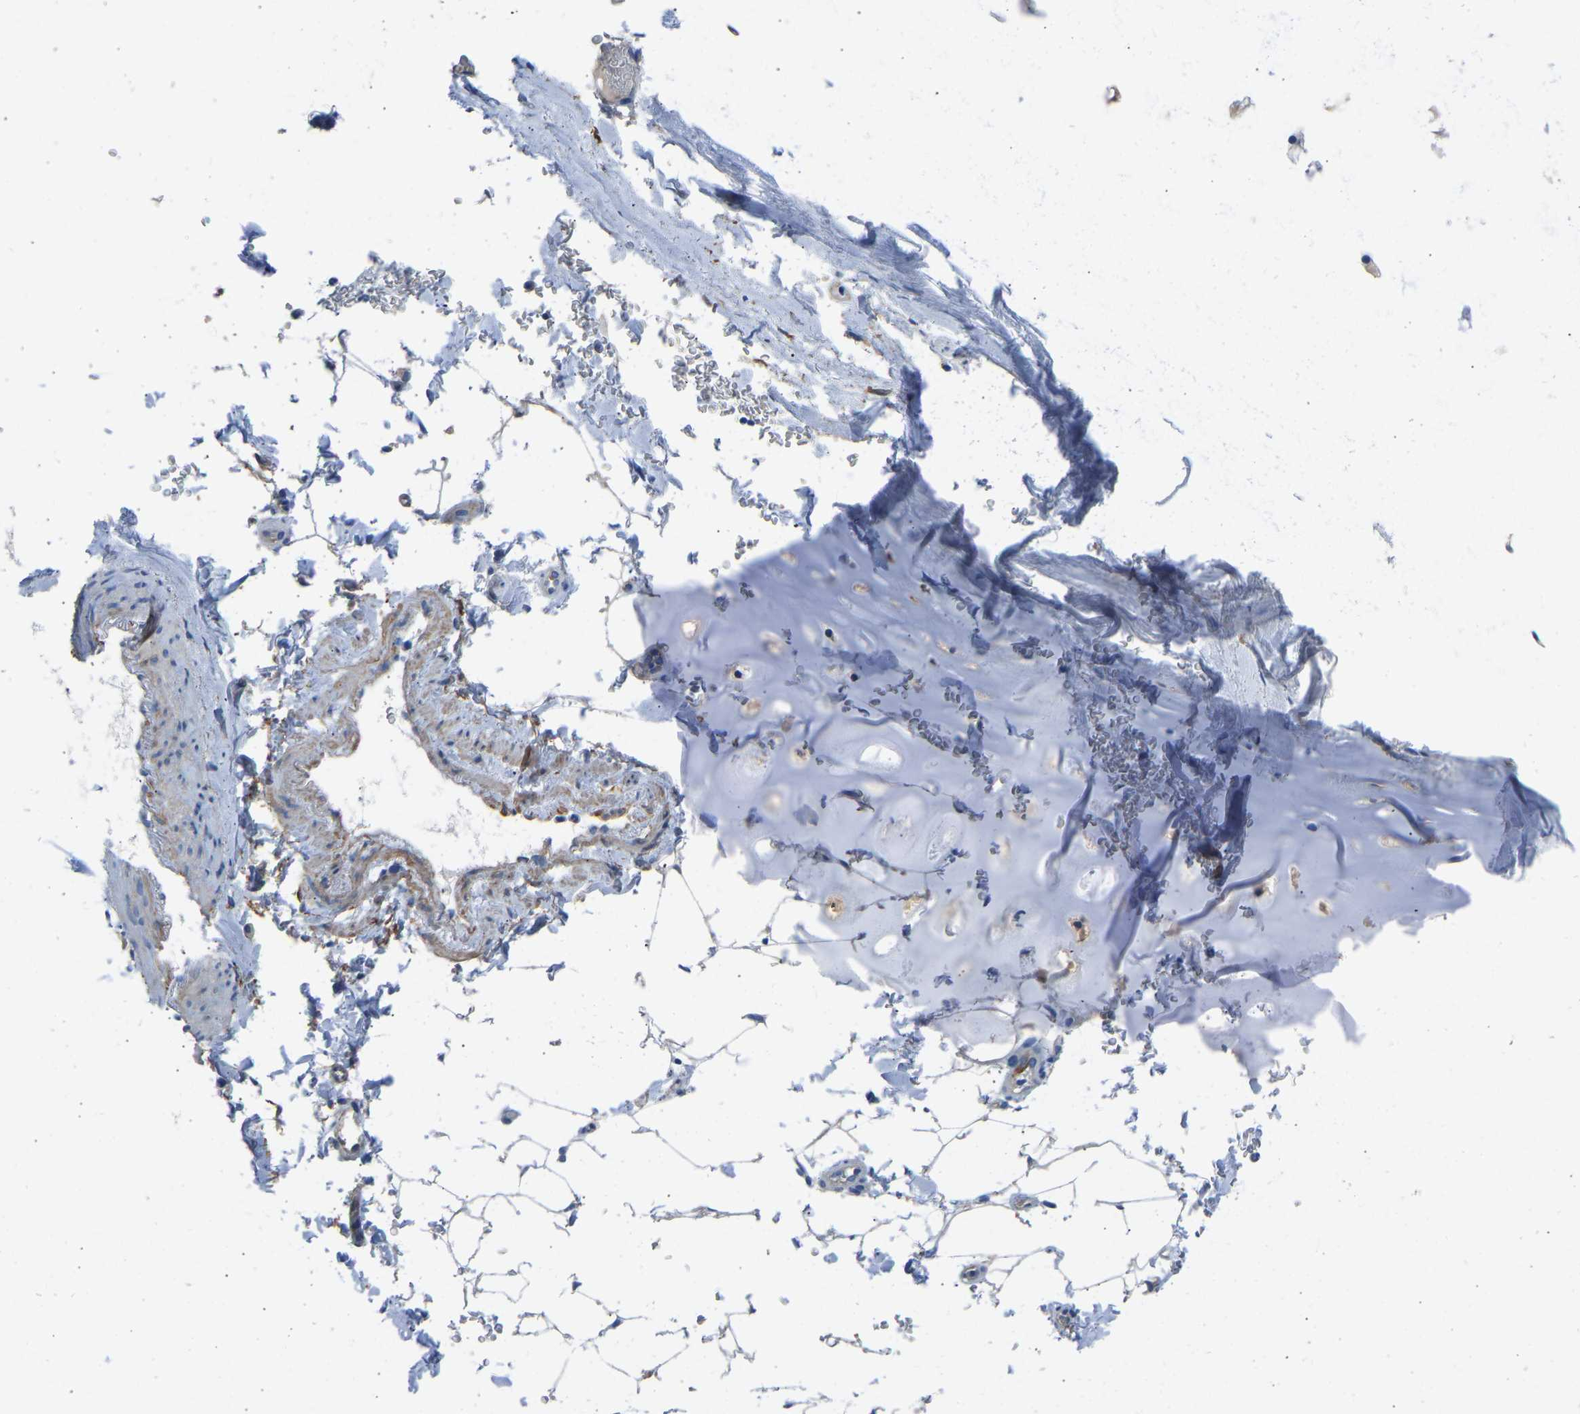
{"staining": {"intensity": "weak", "quantity": "25%-75%", "location": "cytoplasmic/membranous"}, "tissue": "adipose tissue", "cell_type": "Adipocytes", "image_type": "normal", "snomed": [{"axis": "morphology", "description": "Normal tissue, NOS"}, {"axis": "topography", "description": "Cartilage tissue"}, {"axis": "topography", "description": "Bronchus"}], "caption": "High-power microscopy captured an immunohistochemistry histopathology image of normal adipose tissue, revealing weak cytoplasmic/membranous positivity in approximately 25%-75% of adipocytes. The staining was performed using DAB (3,3'-diaminobenzidine), with brown indicating positive protein expression. Nuclei are stained blue with hematoxylin.", "gene": "MYH10", "patient": {"sex": "female", "age": 73}}